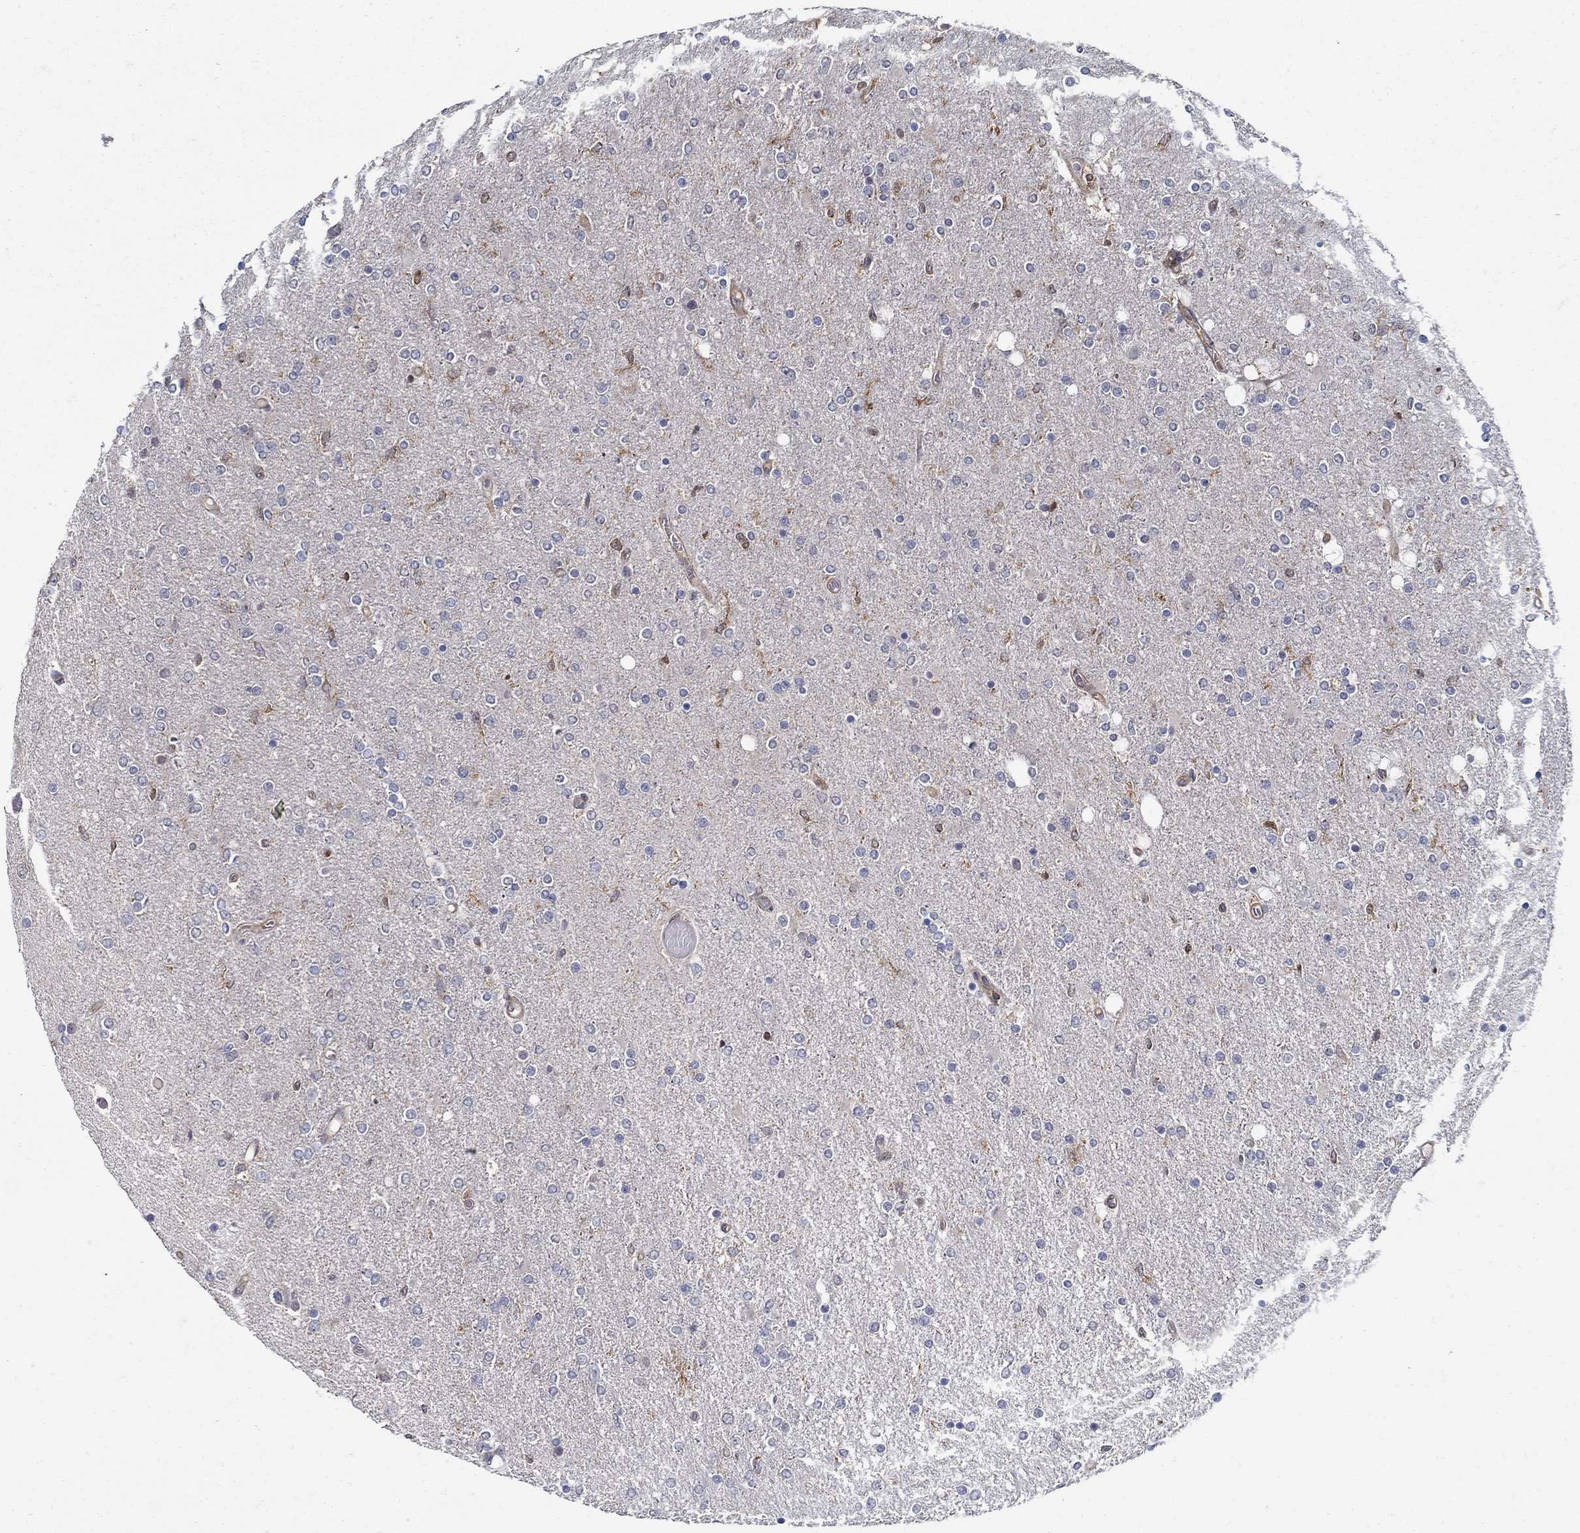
{"staining": {"intensity": "negative", "quantity": "none", "location": "none"}, "tissue": "glioma", "cell_type": "Tumor cells", "image_type": "cancer", "snomed": [{"axis": "morphology", "description": "Glioma, malignant, High grade"}, {"axis": "topography", "description": "Cerebral cortex"}], "caption": "Immunohistochemistry micrograph of human glioma stained for a protein (brown), which exhibits no expression in tumor cells. Brightfield microscopy of IHC stained with DAB (3,3'-diaminobenzidine) (brown) and hematoxylin (blue), captured at high magnification.", "gene": "MTHFR", "patient": {"sex": "male", "age": 70}}